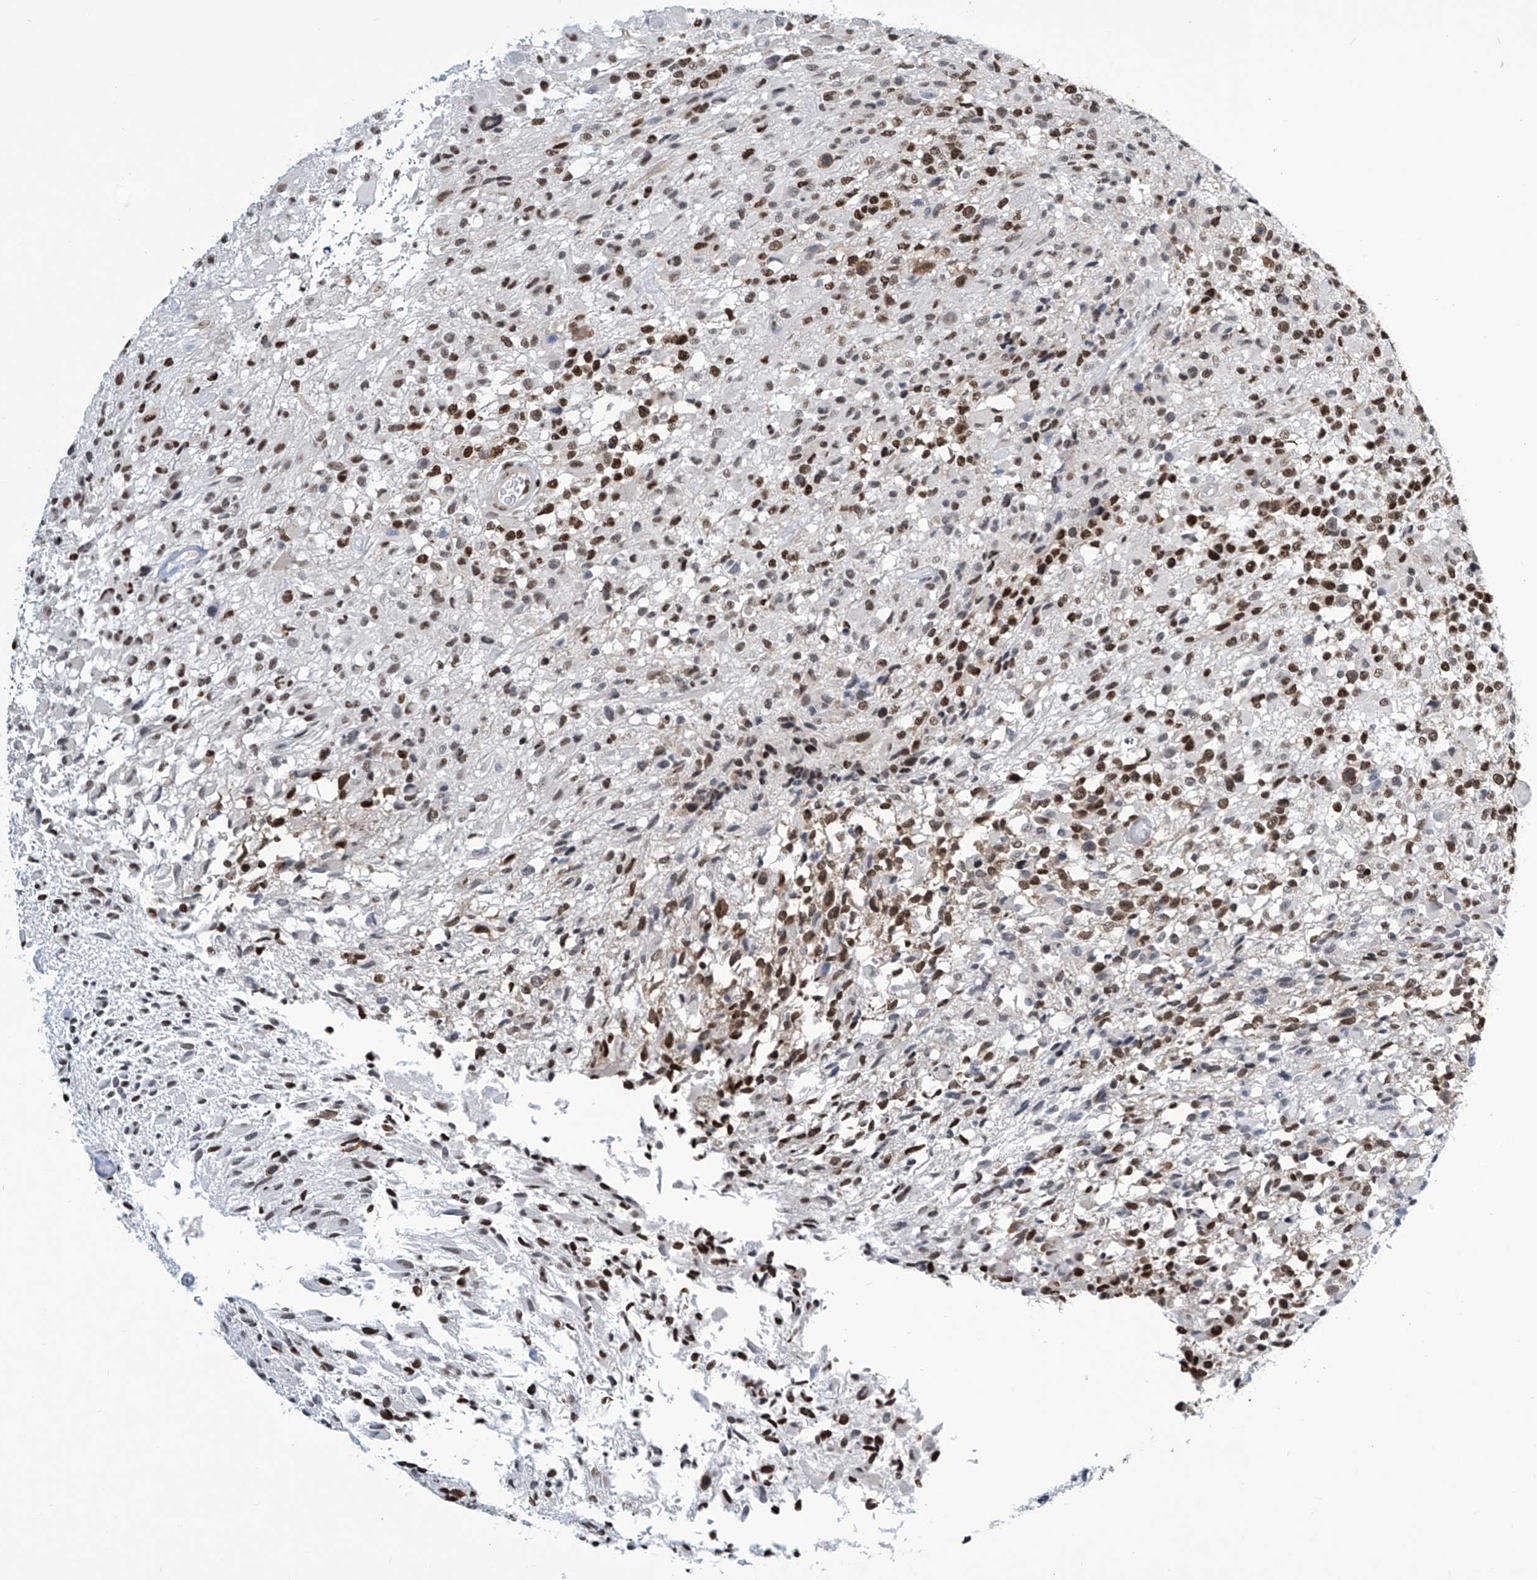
{"staining": {"intensity": "strong", "quantity": ">75%", "location": "nuclear"}, "tissue": "glioma", "cell_type": "Tumor cells", "image_type": "cancer", "snomed": [{"axis": "morphology", "description": "Glioma, malignant, High grade"}, {"axis": "morphology", "description": "Glioblastoma, NOS"}, {"axis": "topography", "description": "Brain"}], "caption": "Malignant glioma (high-grade) stained with DAB (3,3'-diaminobenzidine) IHC reveals high levels of strong nuclear expression in about >75% of tumor cells. (Stains: DAB (3,3'-diaminobenzidine) in brown, nuclei in blue, Microscopy: brightfield microscopy at high magnification).", "gene": "SREBF2", "patient": {"sex": "male", "age": 60}}